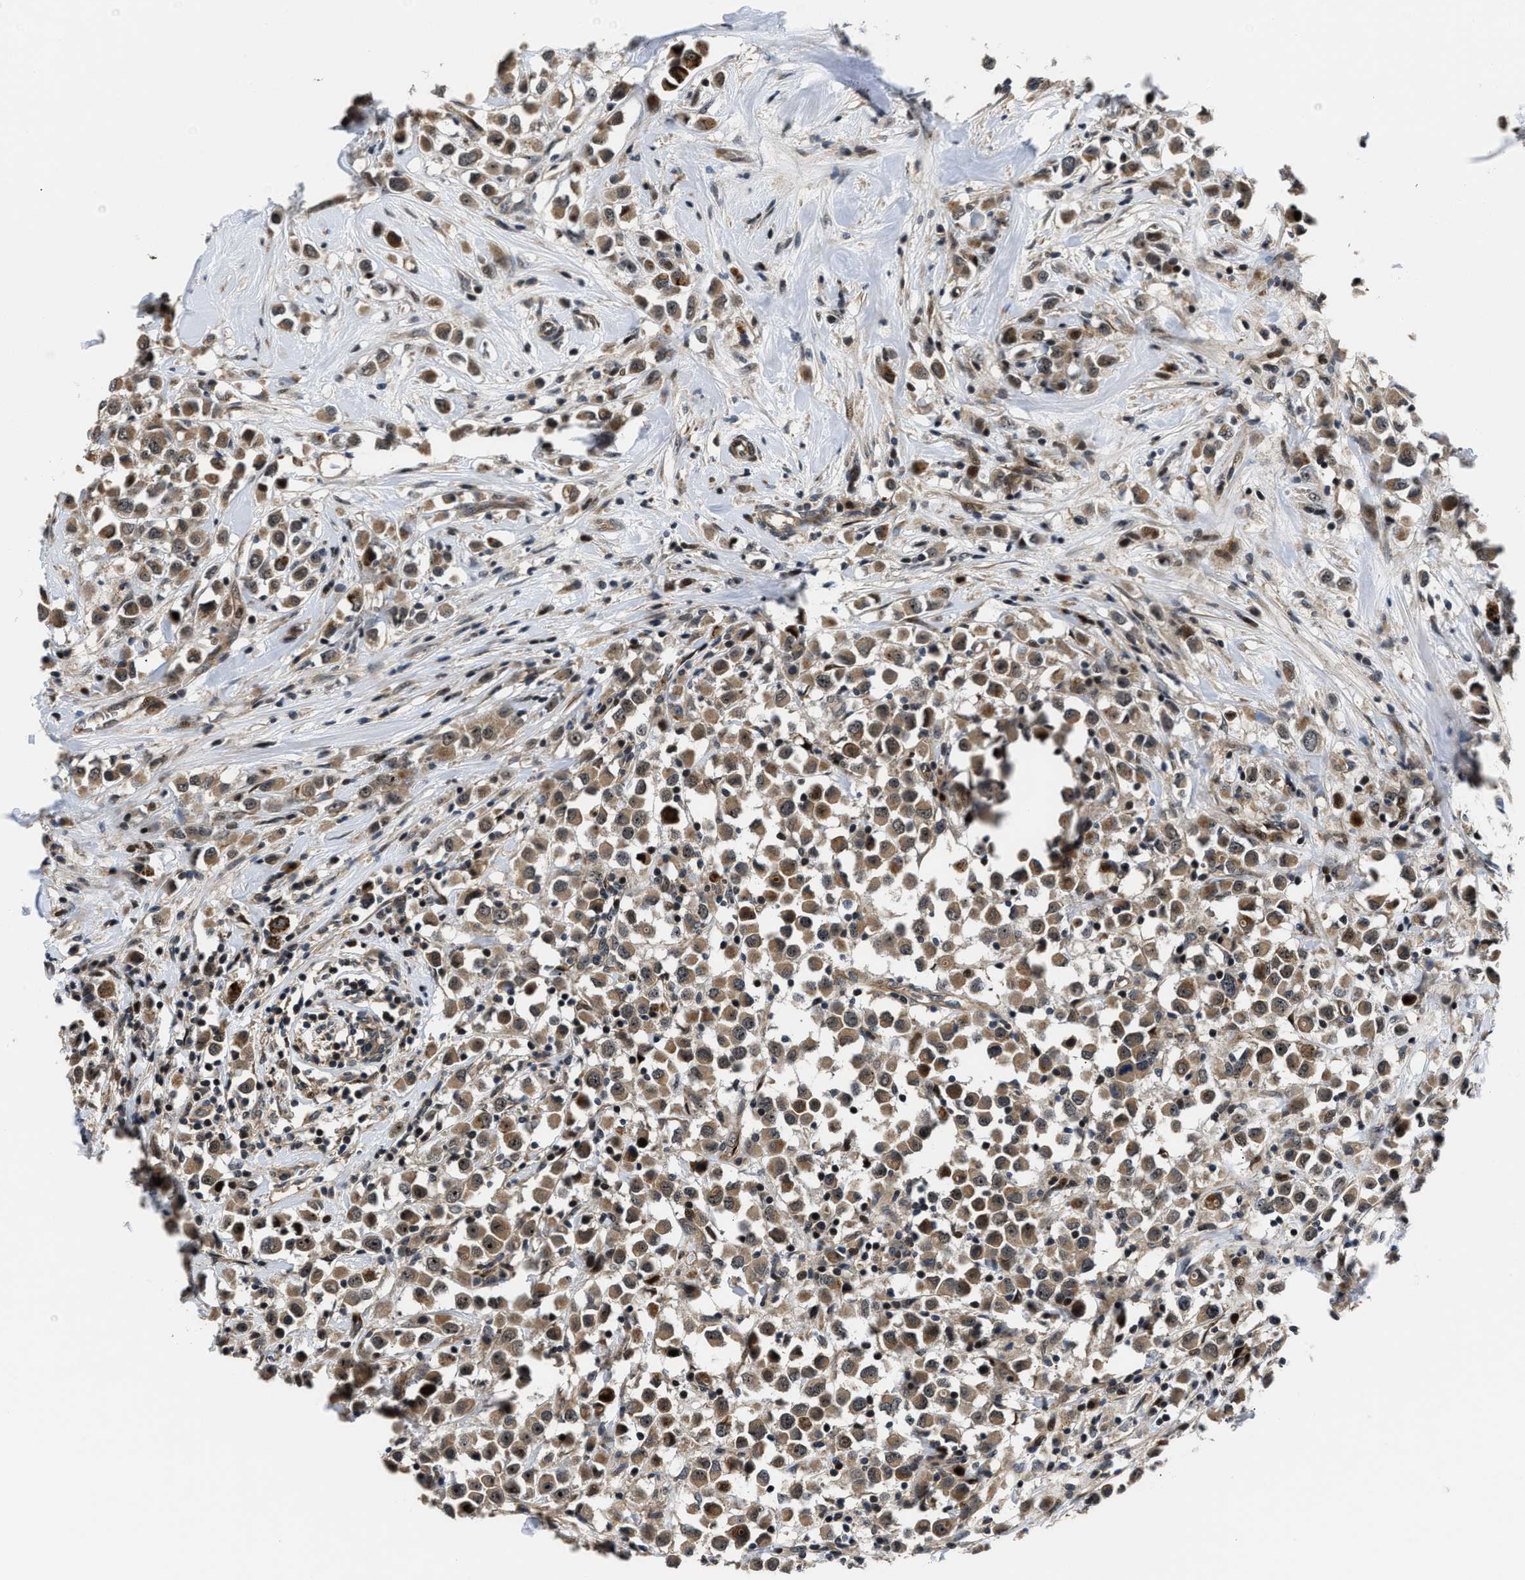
{"staining": {"intensity": "moderate", "quantity": ">75%", "location": "cytoplasmic/membranous,nuclear"}, "tissue": "breast cancer", "cell_type": "Tumor cells", "image_type": "cancer", "snomed": [{"axis": "morphology", "description": "Duct carcinoma"}, {"axis": "topography", "description": "Breast"}], "caption": "IHC image of neoplastic tissue: infiltrating ductal carcinoma (breast) stained using immunohistochemistry demonstrates medium levels of moderate protein expression localized specifically in the cytoplasmic/membranous and nuclear of tumor cells, appearing as a cytoplasmic/membranous and nuclear brown color.", "gene": "ALDH3A2", "patient": {"sex": "female", "age": 61}}